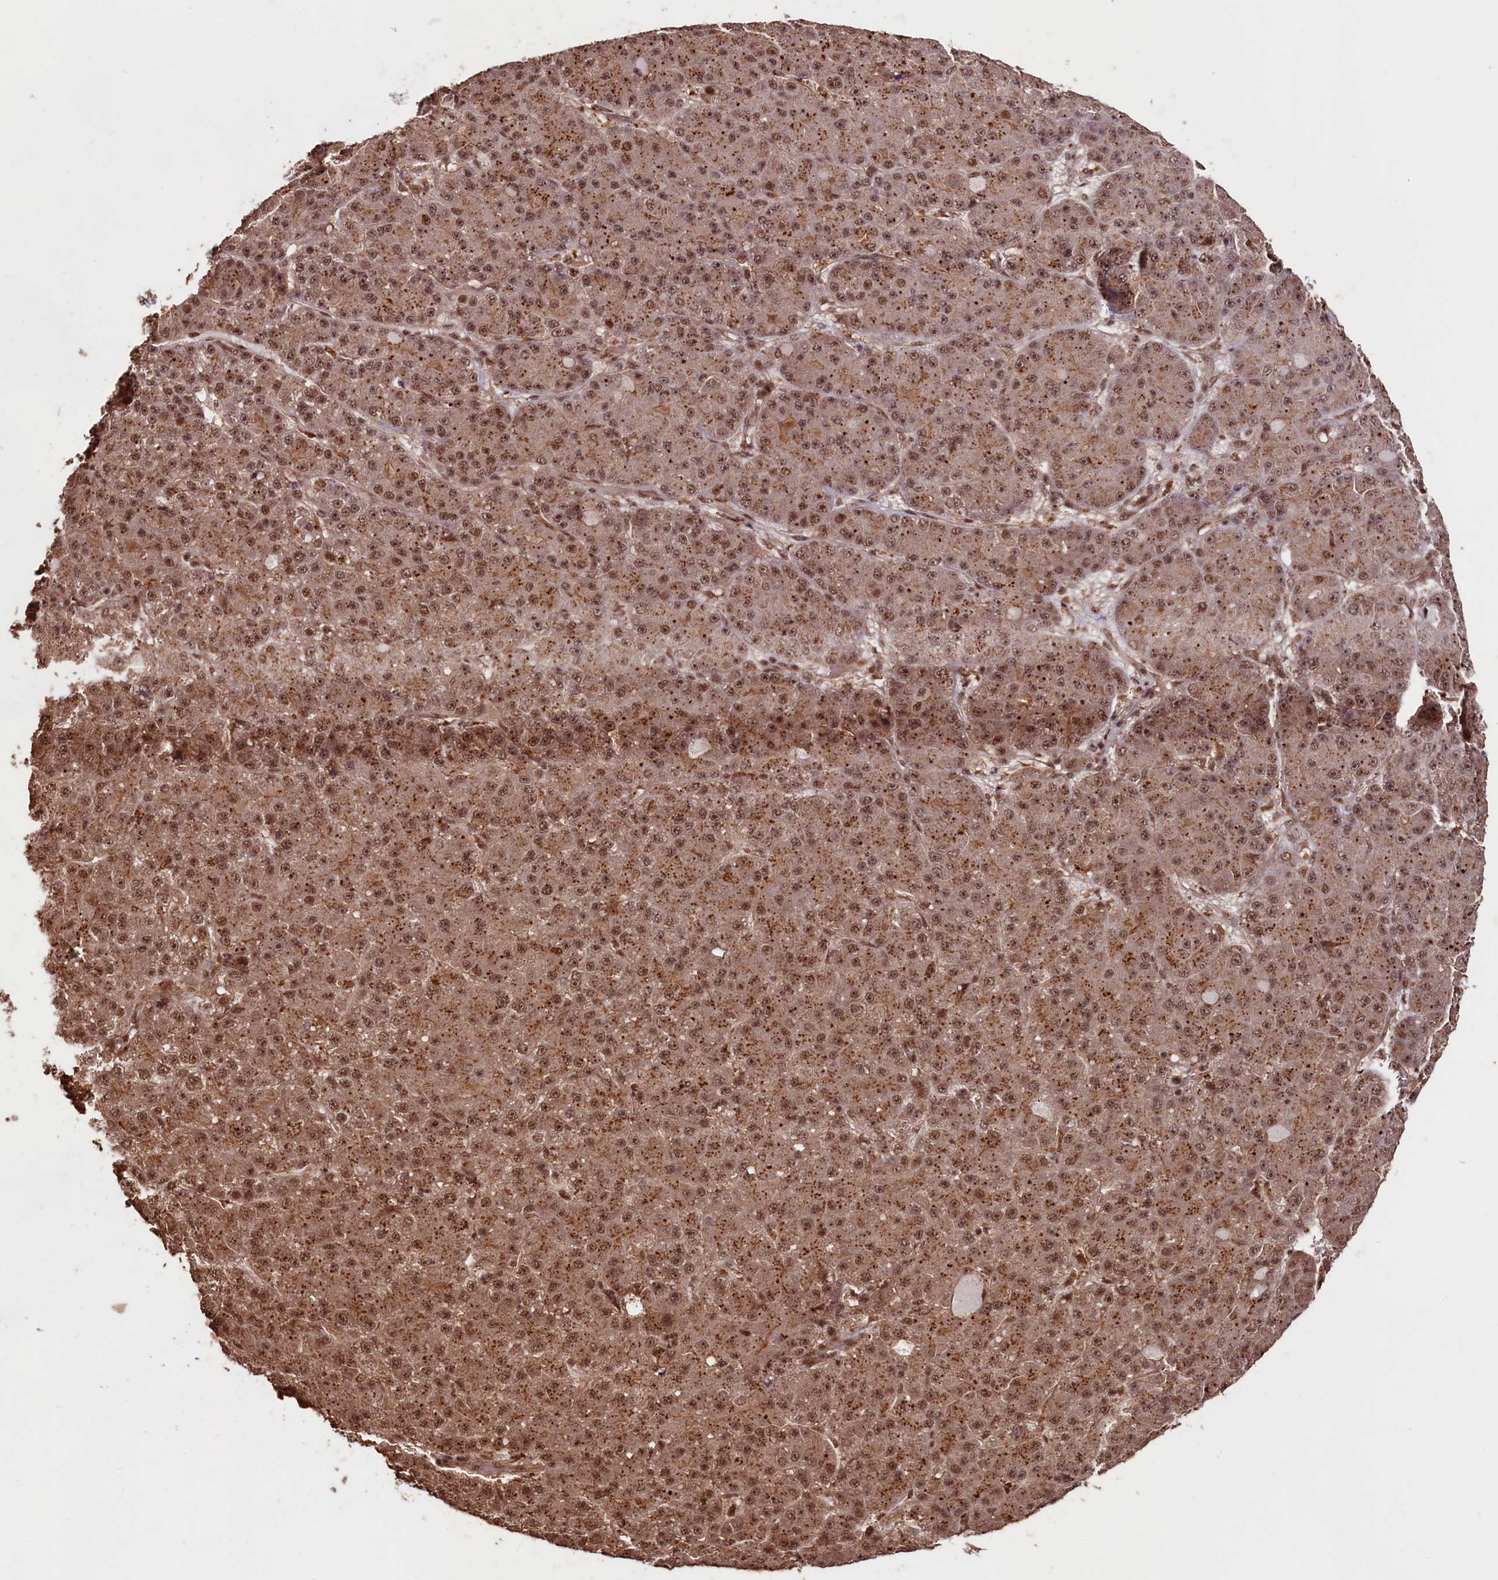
{"staining": {"intensity": "moderate", "quantity": ">75%", "location": "cytoplasmic/membranous,nuclear"}, "tissue": "liver cancer", "cell_type": "Tumor cells", "image_type": "cancer", "snomed": [{"axis": "morphology", "description": "Carcinoma, Hepatocellular, NOS"}, {"axis": "topography", "description": "Liver"}], "caption": "Approximately >75% of tumor cells in liver hepatocellular carcinoma reveal moderate cytoplasmic/membranous and nuclear protein positivity as visualized by brown immunohistochemical staining.", "gene": "SFSWAP", "patient": {"sex": "male", "age": 67}}